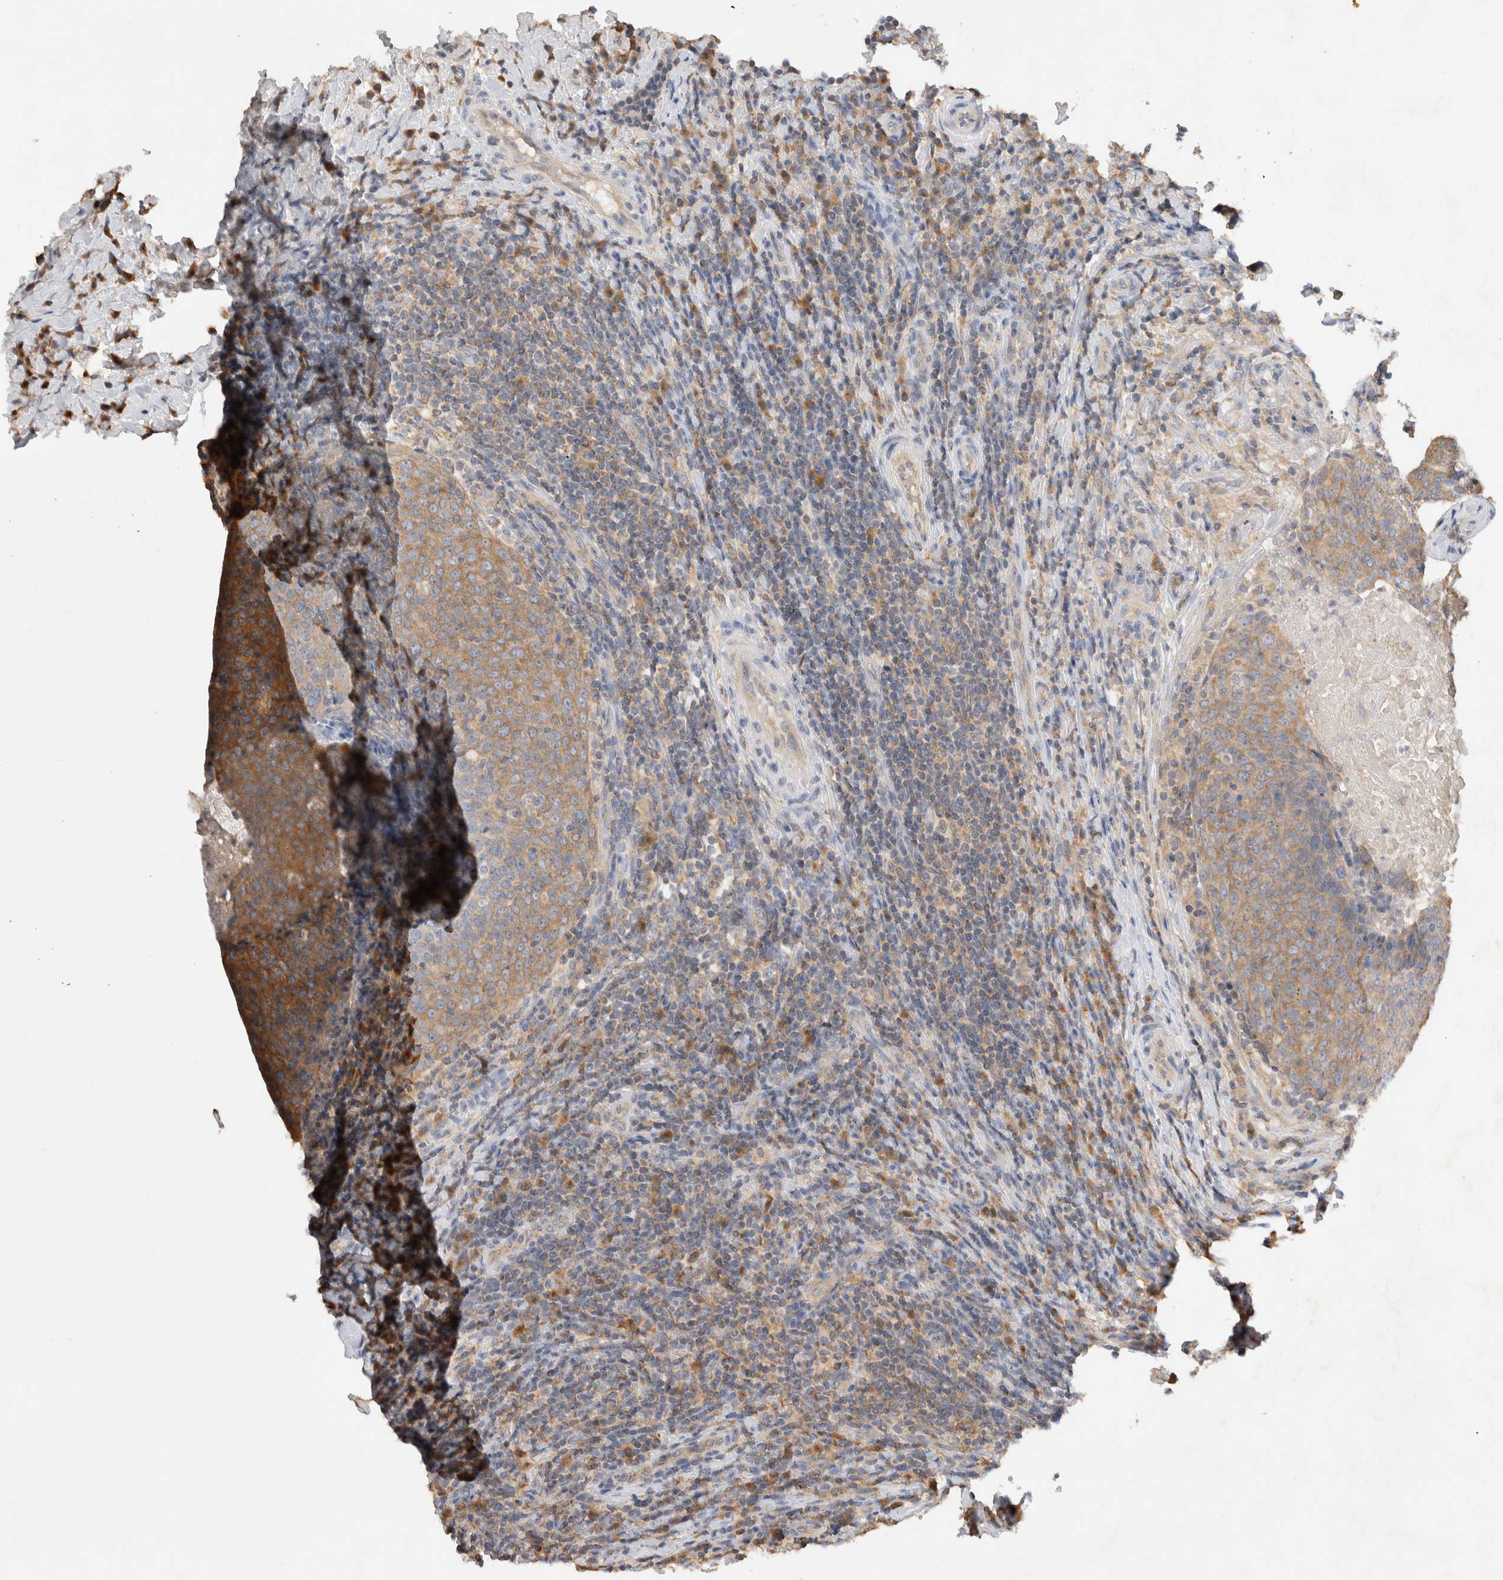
{"staining": {"intensity": "moderate", "quantity": ">75%", "location": "cytoplasmic/membranous"}, "tissue": "head and neck cancer", "cell_type": "Tumor cells", "image_type": "cancer", "snomed": [{"axis": "morphology", "description": "Squamous cell carcinoma, NOS"}, {"axis": "morphology", "description": "Squamous cell carcinoma, metastatic, NOS"}, {"axis": "topography", "description": "Lymph node"}, {"axis": "topography", "description": "Head-Neck"}], "caption": "Head and neck cancer (squamous cell carcinoma) tissue demonstrates moderate cytoplasmic/membranous positivity in about >75% of tumor cells, visualized by immunohistochemistry.", "gene": "GAS1", "patient": {"sex": "male", "age": 62}}